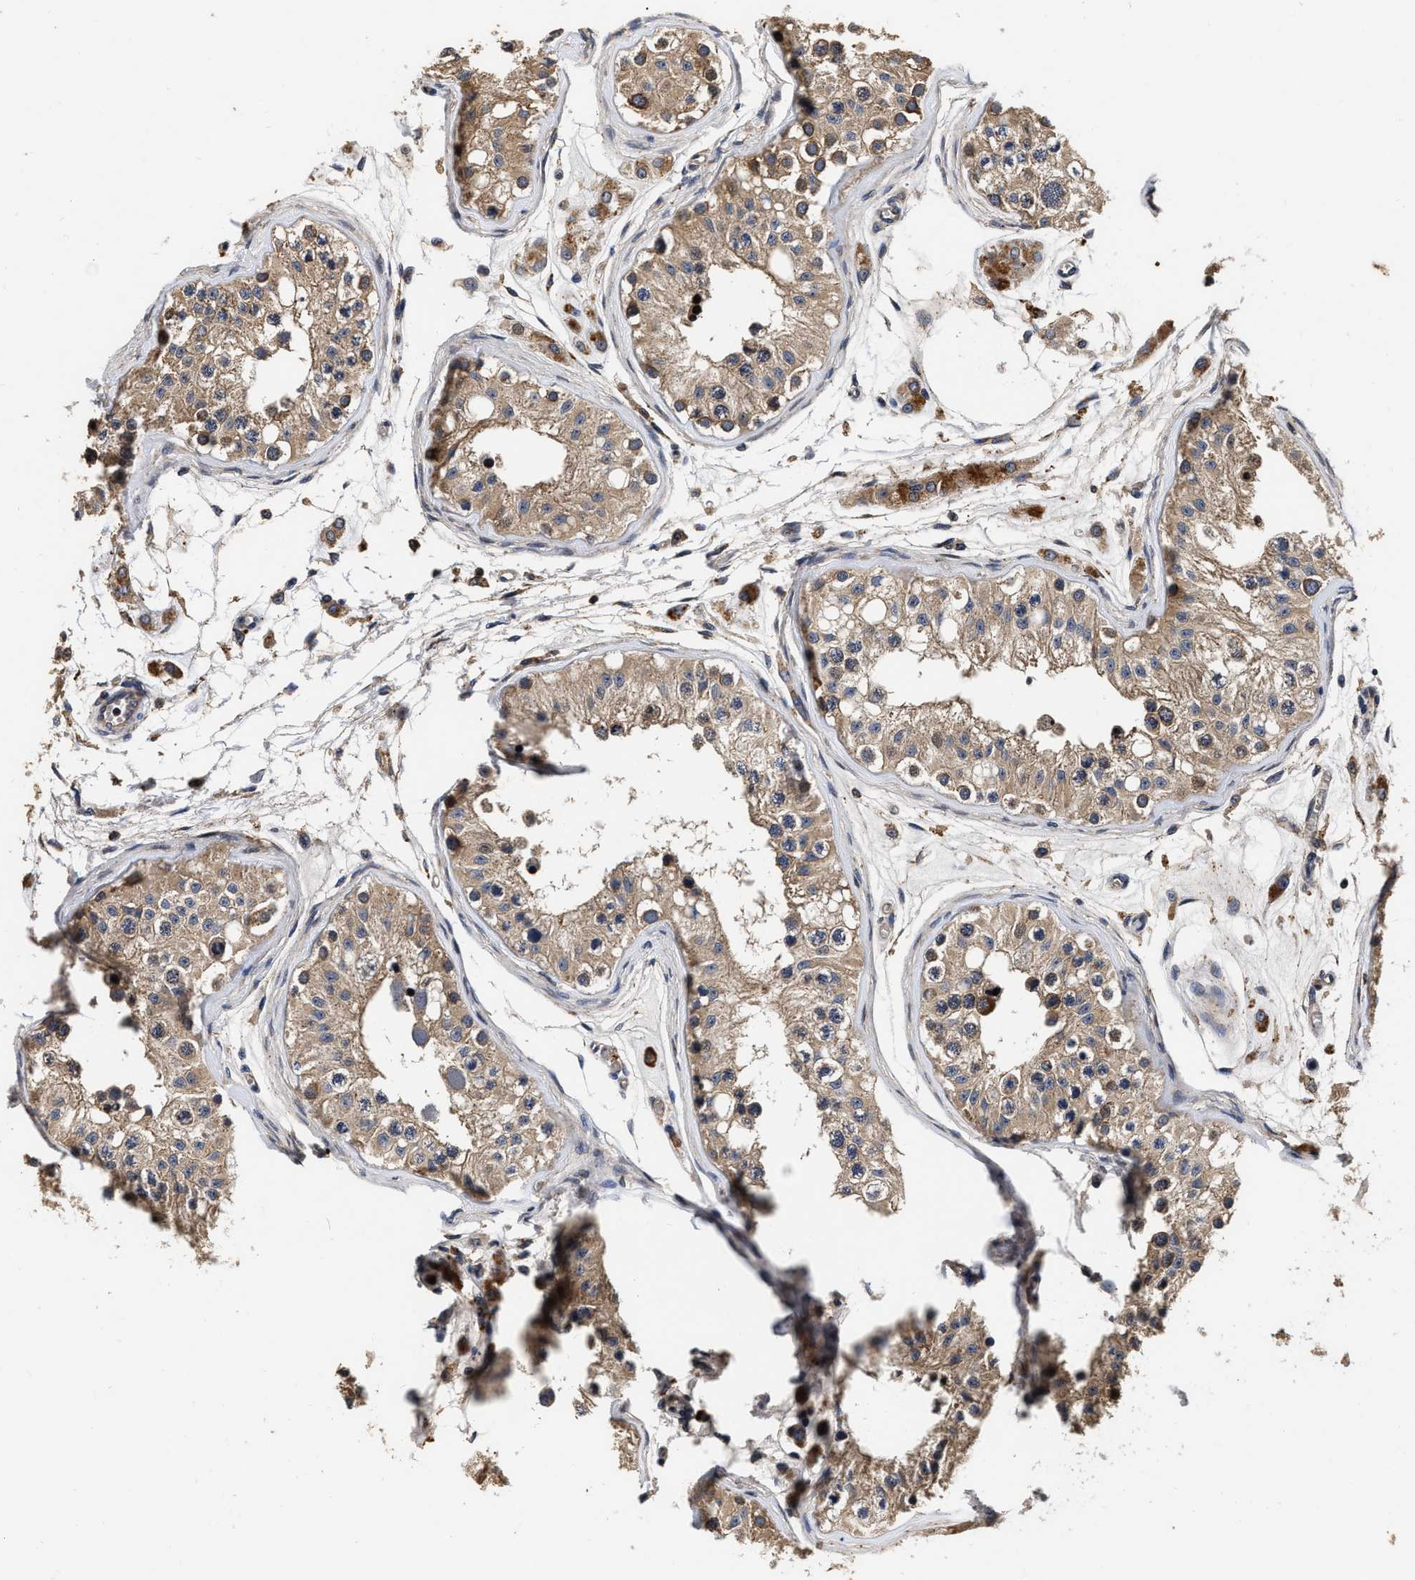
{"staining": {"intensity": "moderate", "quantity": ">75%", "location": "cytoplasmic/membranous"}, "tissue": "testis", "cell_type": "Cells in seminiferous ducts", "image_type": "normal", "snomed": [{"axis": "morphology", "description": "Normal tissue, NOS"}, {"axis": "morphology", "description": "Adenocarcinoma, metastatic, NOS"}, {"axis": "topography", "description": "Testis"}], "caption": "Human testis stained with a brown dye displays moderate cytoplasmic/membranous positive staining in about >75% of cells in seminiferous ducts.", "gene": "ABCG8", "patient": {"sex": "male", "age": 26}}